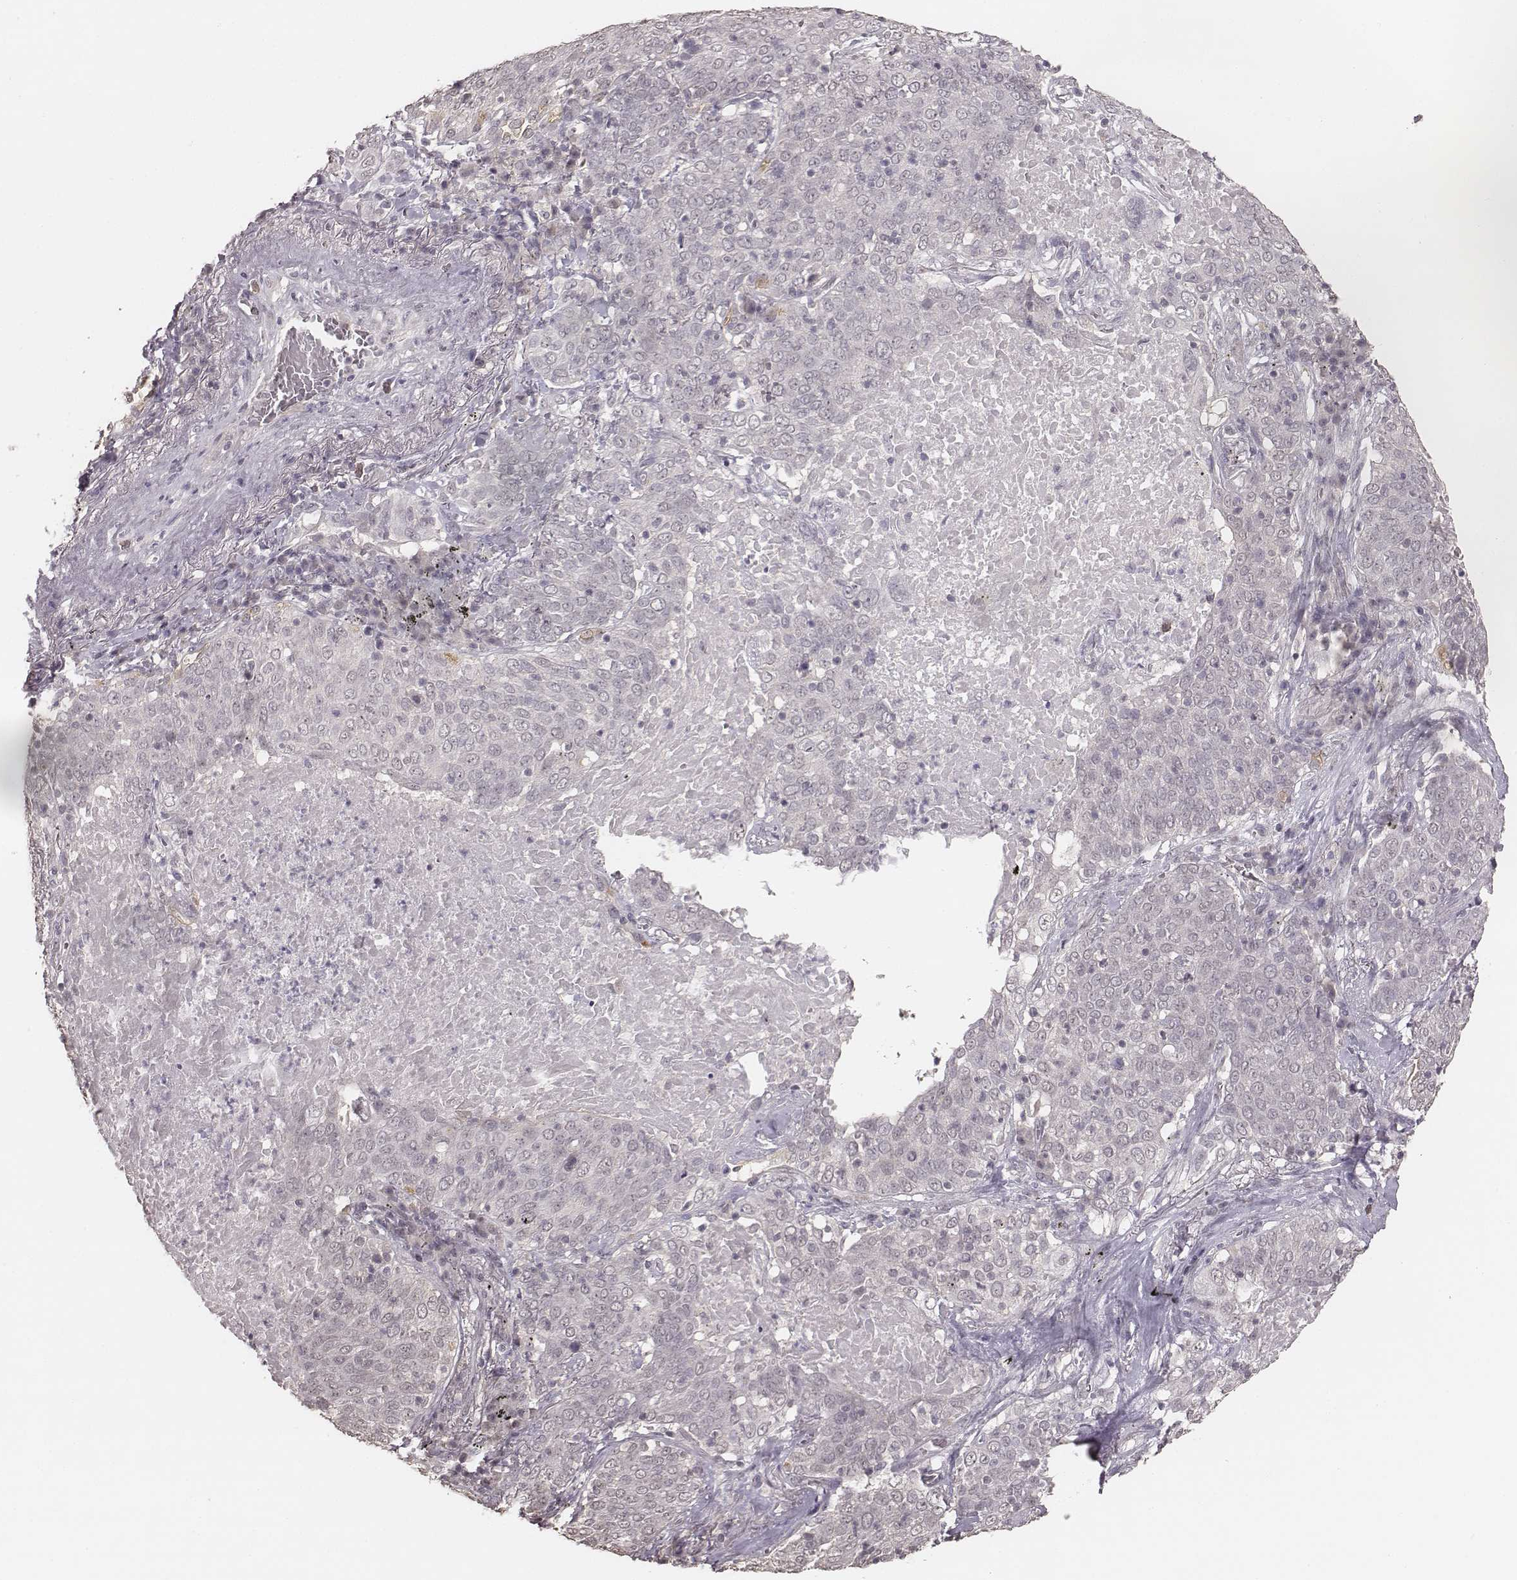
{"staining": {"intensity": "negative", "quantity": "none", "location": "none"}, "tissue": "lung cancer", "cell_type": "Tumor cells", "image_type": "cancer", "snomed": [{"axis": "morphology", "description": "Squamous cell carcinoma, NOS"}, {"axis": "topography", "description": "Lung"}], "caption": "Lung squamous cell carcinoma was stained to show a protein in brown. There is no significant staining in tumor cells. (DAB (3,3'-diaminobenzidine) immunohistochemistry visualized using brightfield microscopy, high magnification).", "gene": "LY6K", "patient": {"sex": "male", "age": 82}}